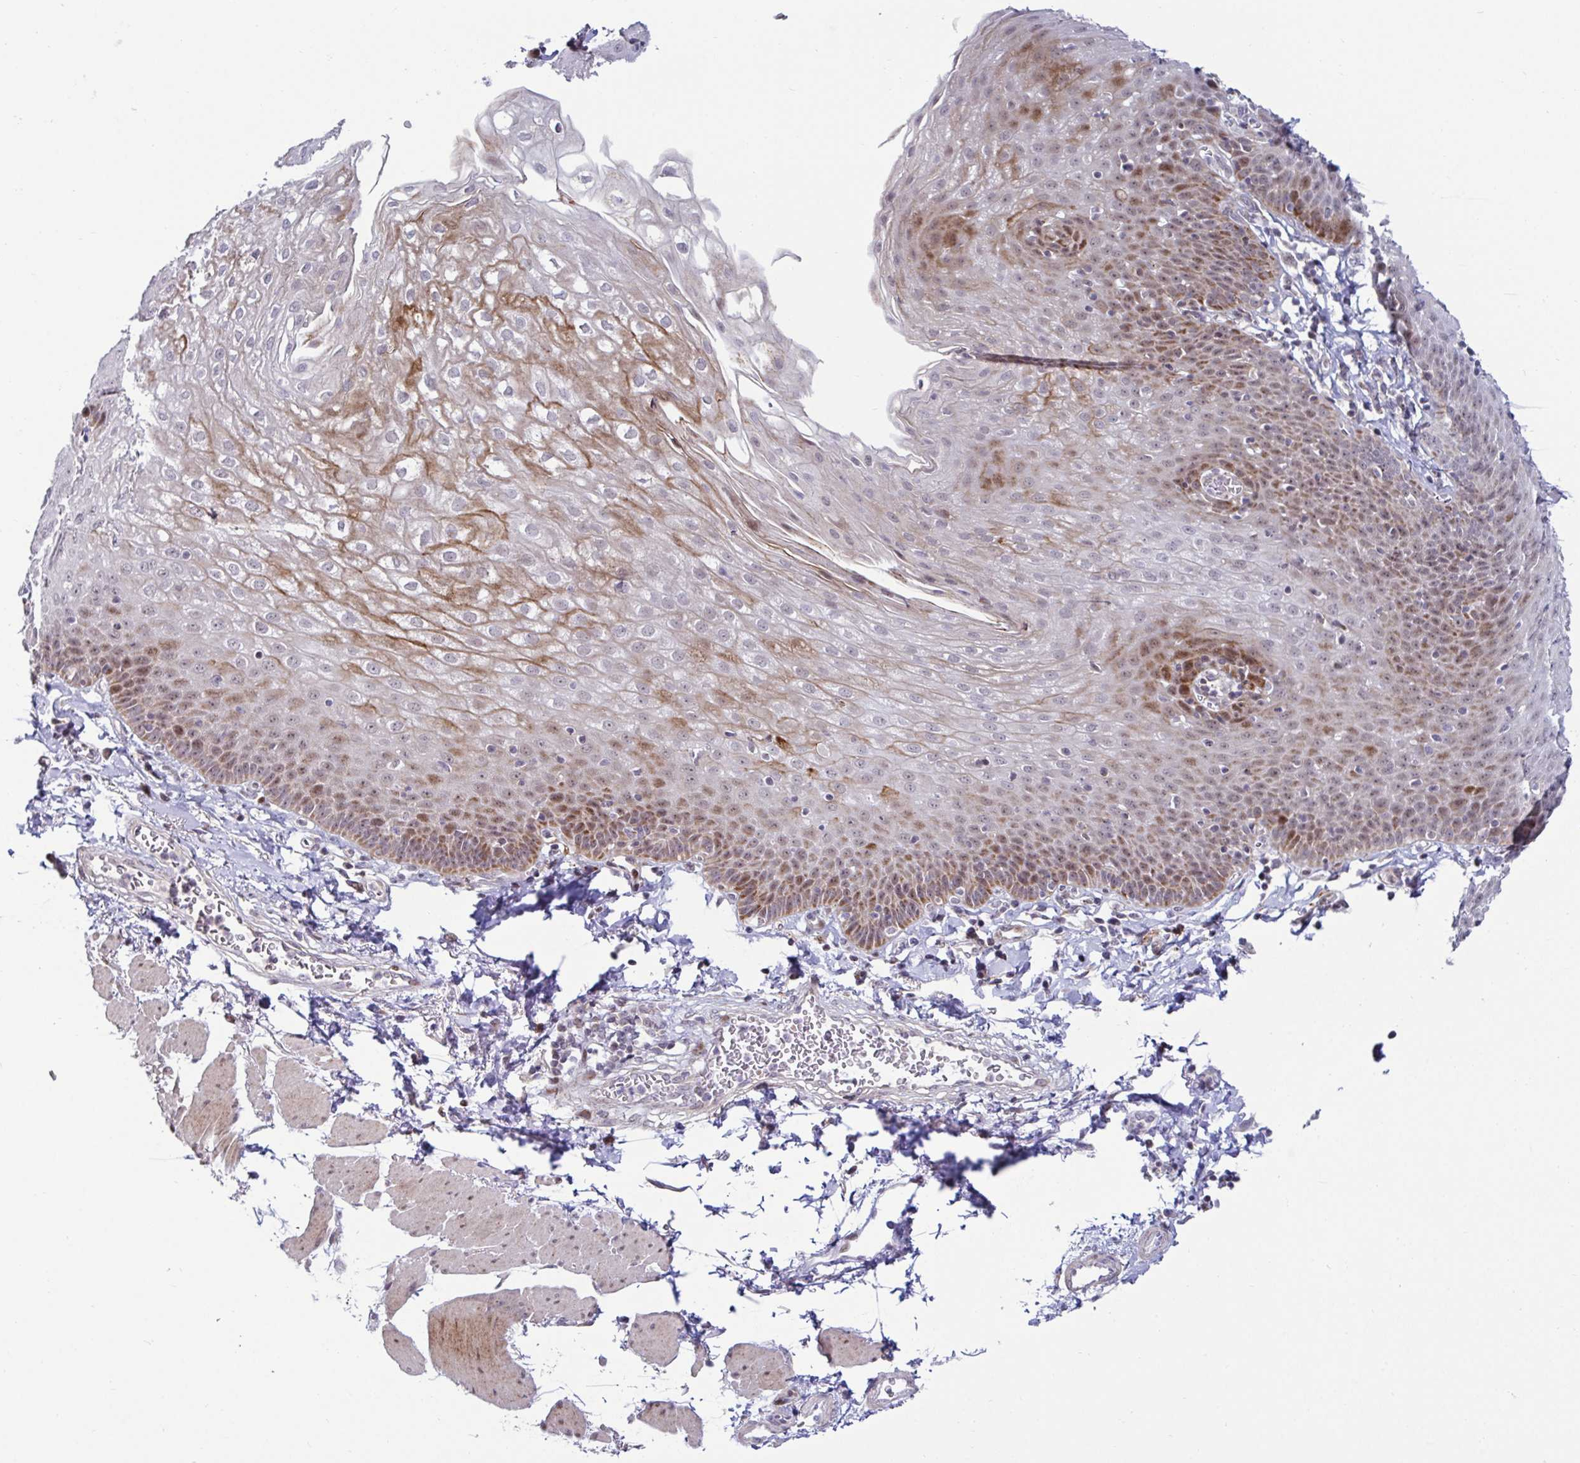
{"staining": {"intensity": "moderate", "quantity": "25%-75%", "location": "cytoplasmic/membranous,nuclear"}, "tissue": "esophagus", "cell_type": "Squamous epithelial cells", "image_type": "normal", "snomed": [{"axis": "morphology", "description": "Normal tissue, NOS"}, {"axis": "topography", "description": "Esophagus"}], "caption": "Immunohistochemistry (IHC) (DAB (3,3'-diaminobenzidine)) staining of benign human esophagus exhibits moderate cytoplasmic/membranous,nuclear protein staining in about 25%-75% of squamous epithelial cells.", "gene": "DZIP1", "patient": {"sex": "female", "age": 81}}